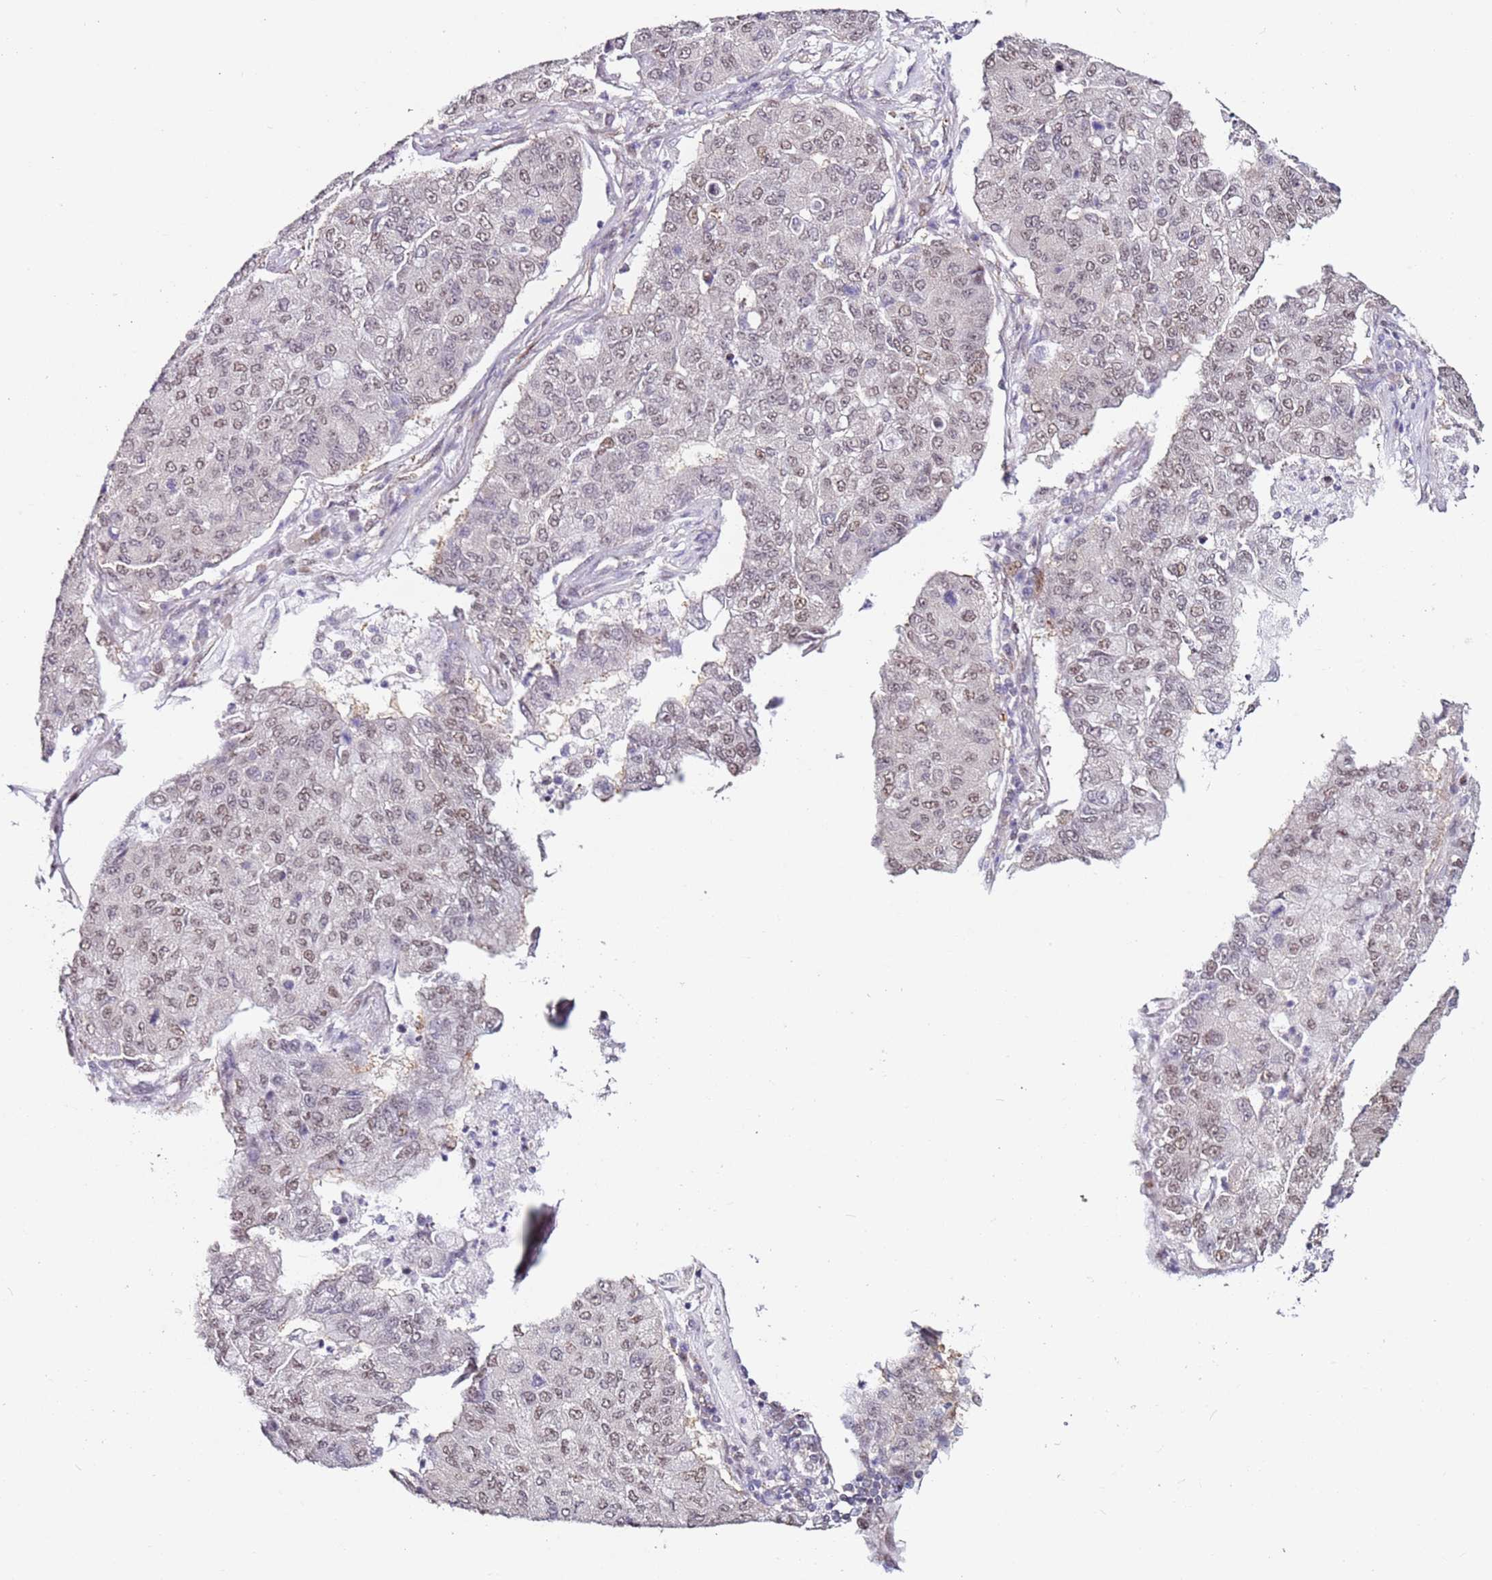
{"staining": {"intensity": "weak", "quantity": "25%-75%", "location": "nuclear"}, "tissue": "lung cancer", "cell_type": "Tumor cells", "image_type": "cancer", "snomed": [{"axis": "morphology", "description": "Squamous cell carcinoma, NOS"}, {"axis": "topography", "description": "Lung"}], "caption": "Weak nuclear staining is appreciated in approximately 25%-75% of tumor cells in lung cancer (squamous cell carcinoma).", "gene": "PSMD4", "patient": {"sex": "male", "age": 74}}